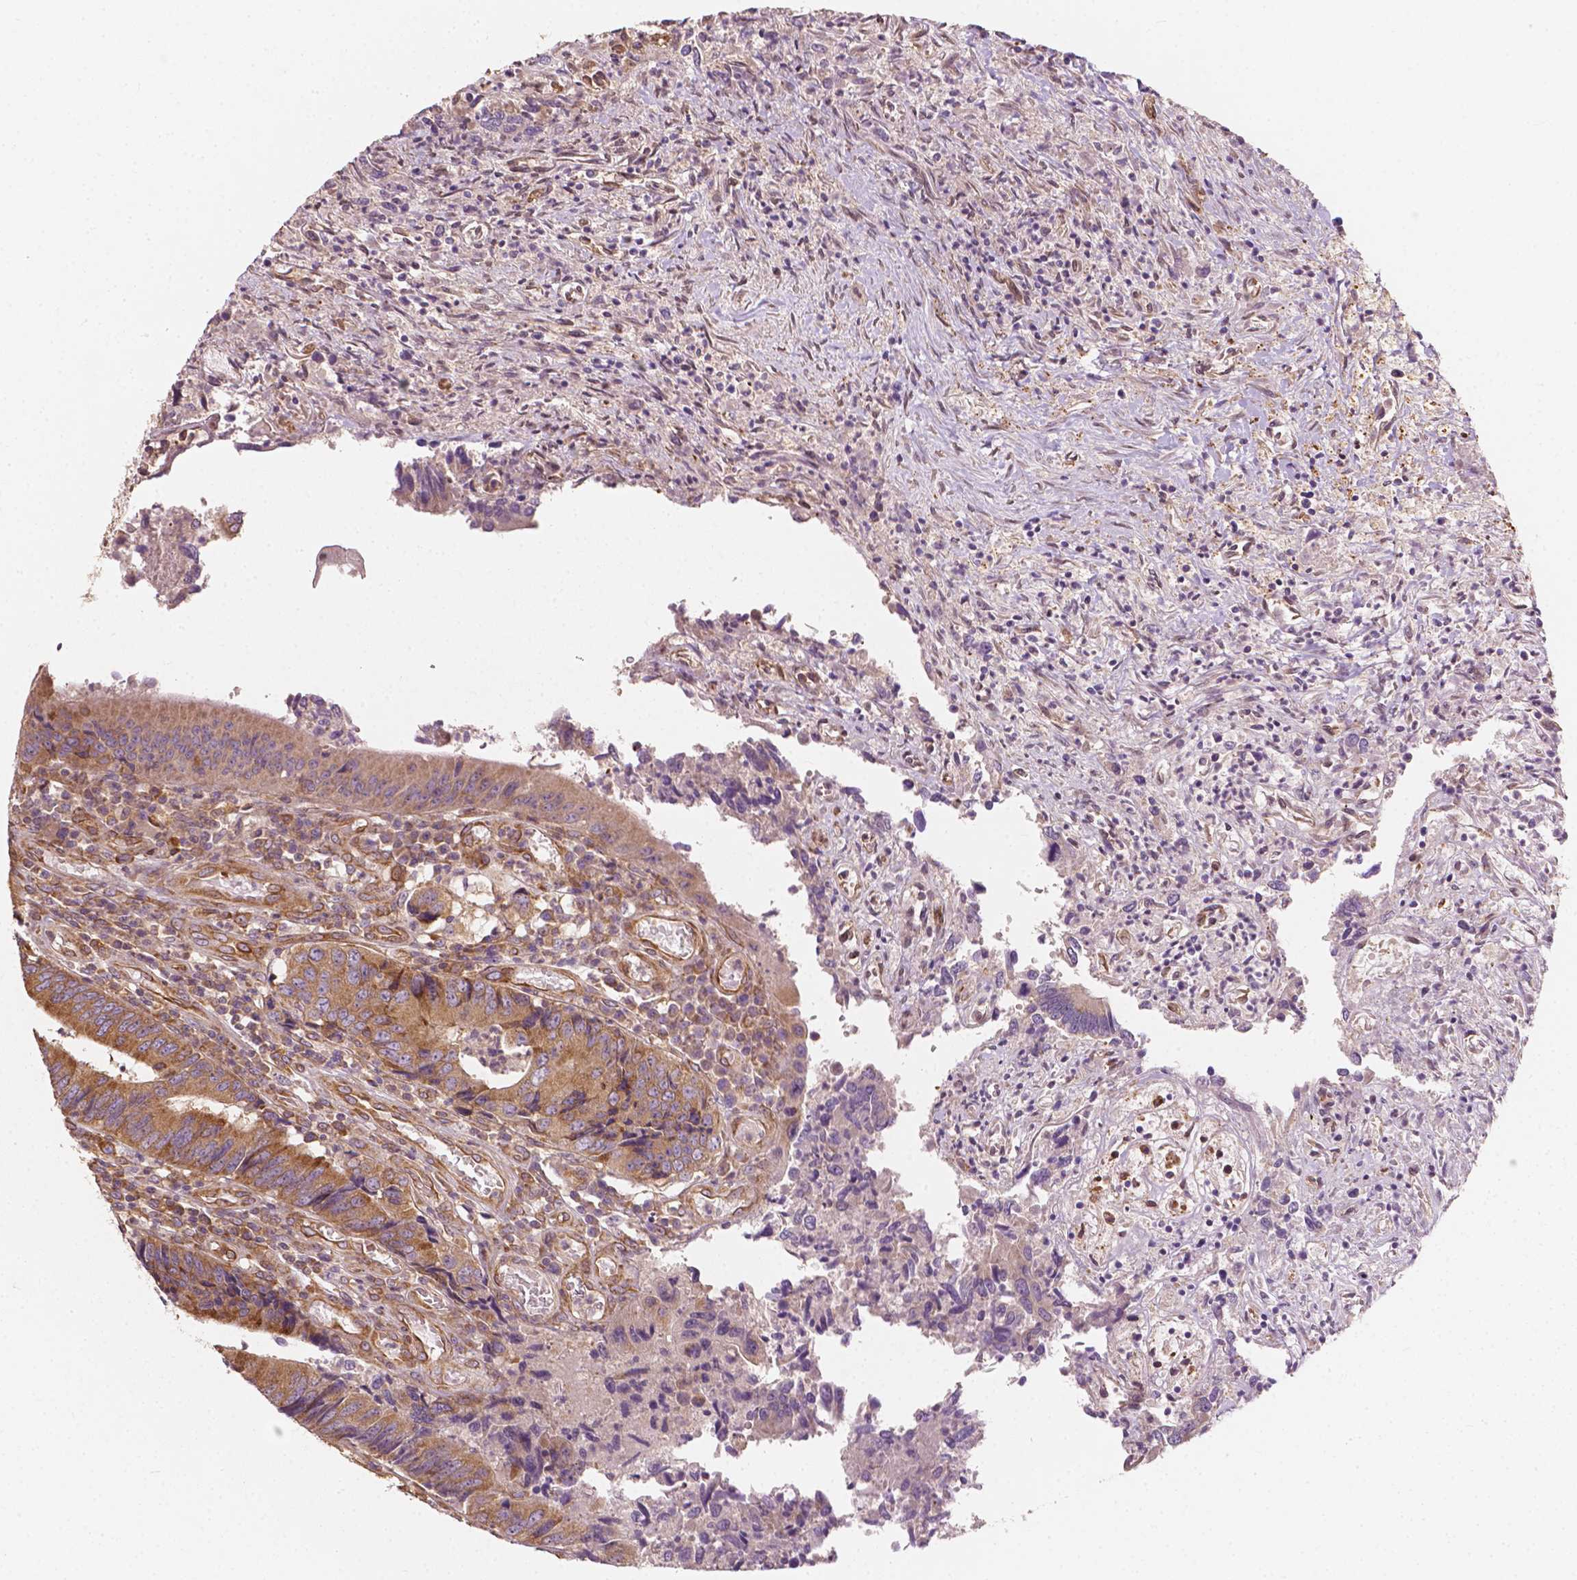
{"staining": {"intensity": "moderate", "quantity": ">75%", "location": "cytoplasmic/membranous"}, "tissue": "colorectal cancer", "cell_type": "Tumor cells", "image_type": "cancer", "snomed": [{"axis": "morphology", "description": "Adenocarcinoma, NOS"}, {"axis": "topography", "description": "Colon"}], "caption": "Human colorectal cancer stained with a brown dye displays moderate cytoplasmic/membranous positive positivity in approximately >75% of tumor cells.", "gene": "G3BP1", "patient": {"sex": "female", "age": 67}}